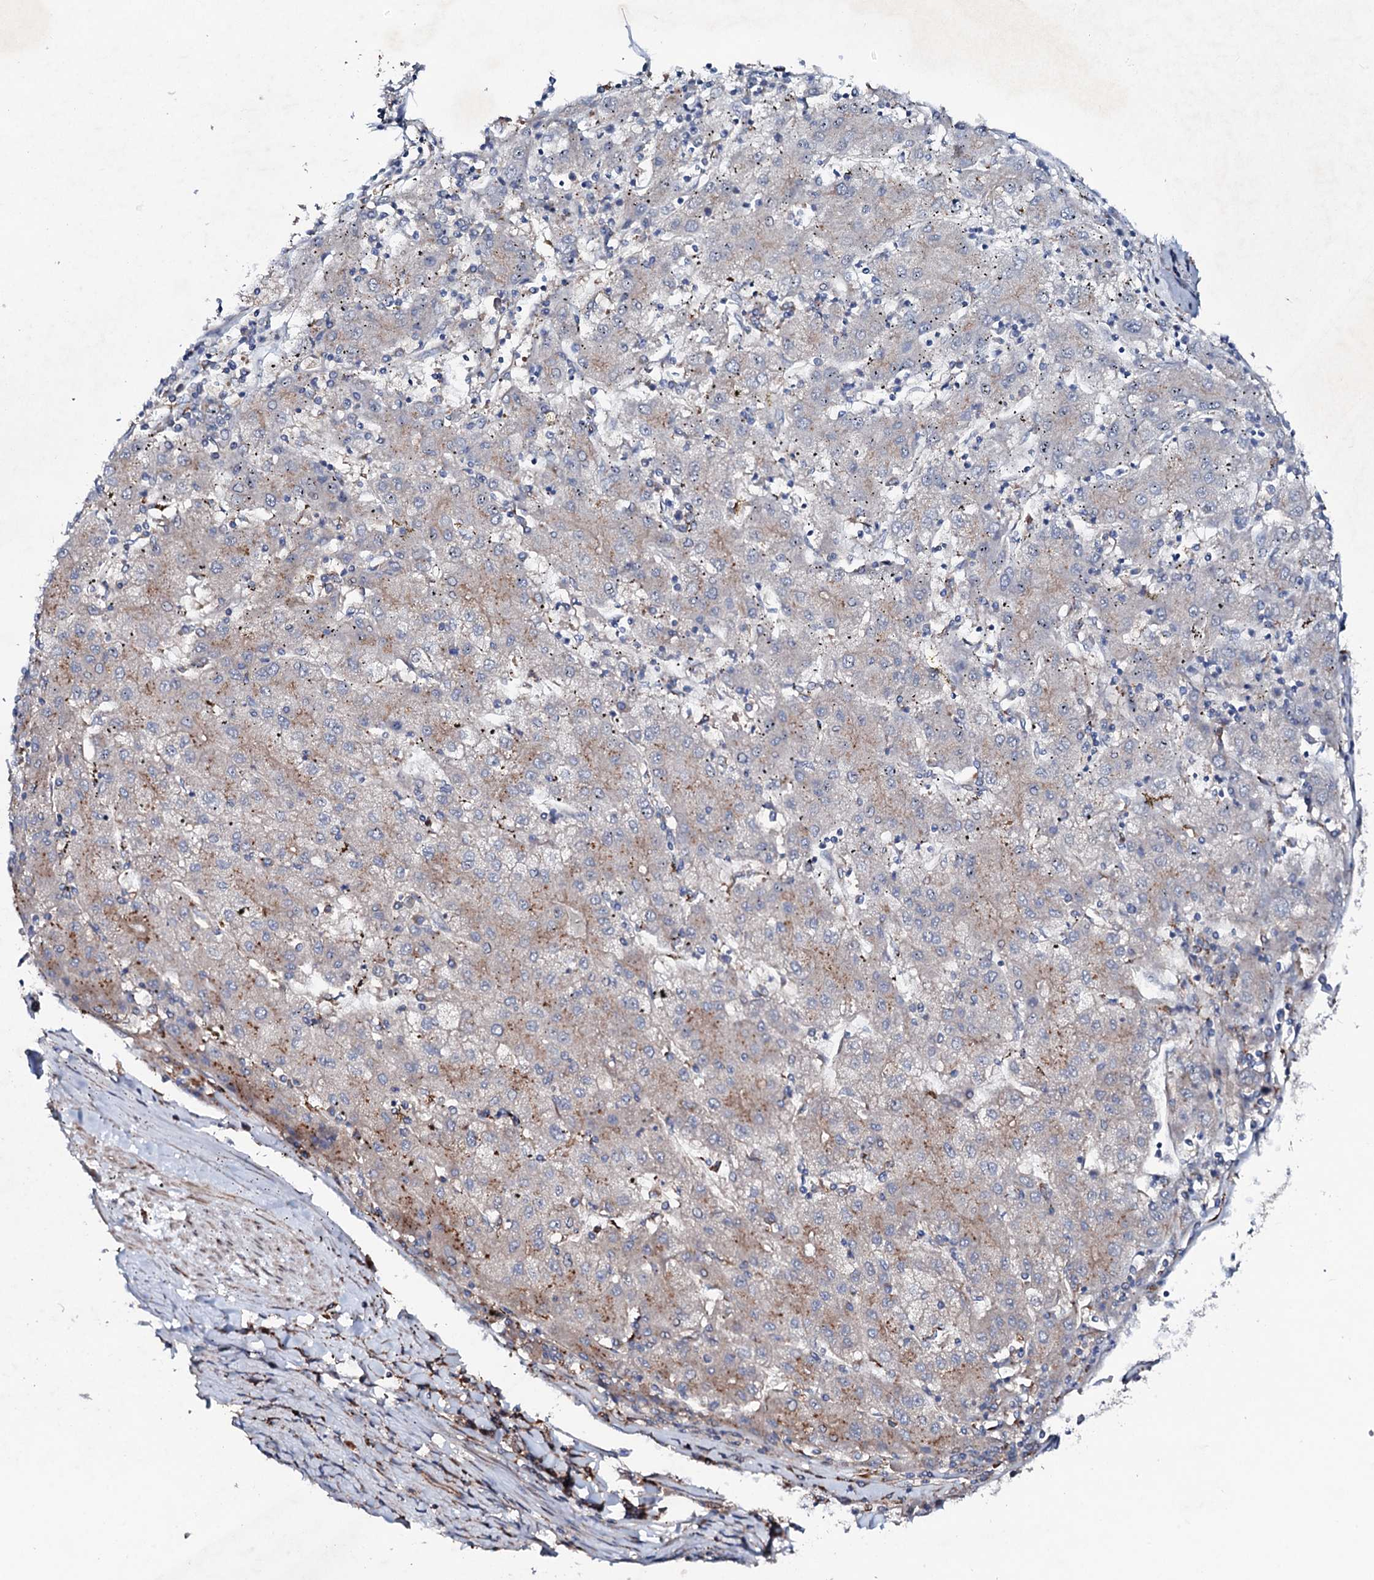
{"staining": {"intensity": "weak", "quantity": "<25%", "location": "cytoplasmic/membranous"}, "tissue": "liver cancer", "cell_type": "Tumor cells", "image_type": "cancer", "snomed": [{"axis": "morphology", "description": "Carcinoma, Hepatocellular, NOS"}, {"axis": "topography", "description": "Liver"}], "caption": "DAB (3,3'-diaminobenzidine) immunohistochemical staining of human liver cancer shows no significant staining in tumor cells. (DAB IHC visualized using brightfield microscopy, high magnification).", "gene": "P2RX4", "patient": {"sex": "male", "age": 72}}